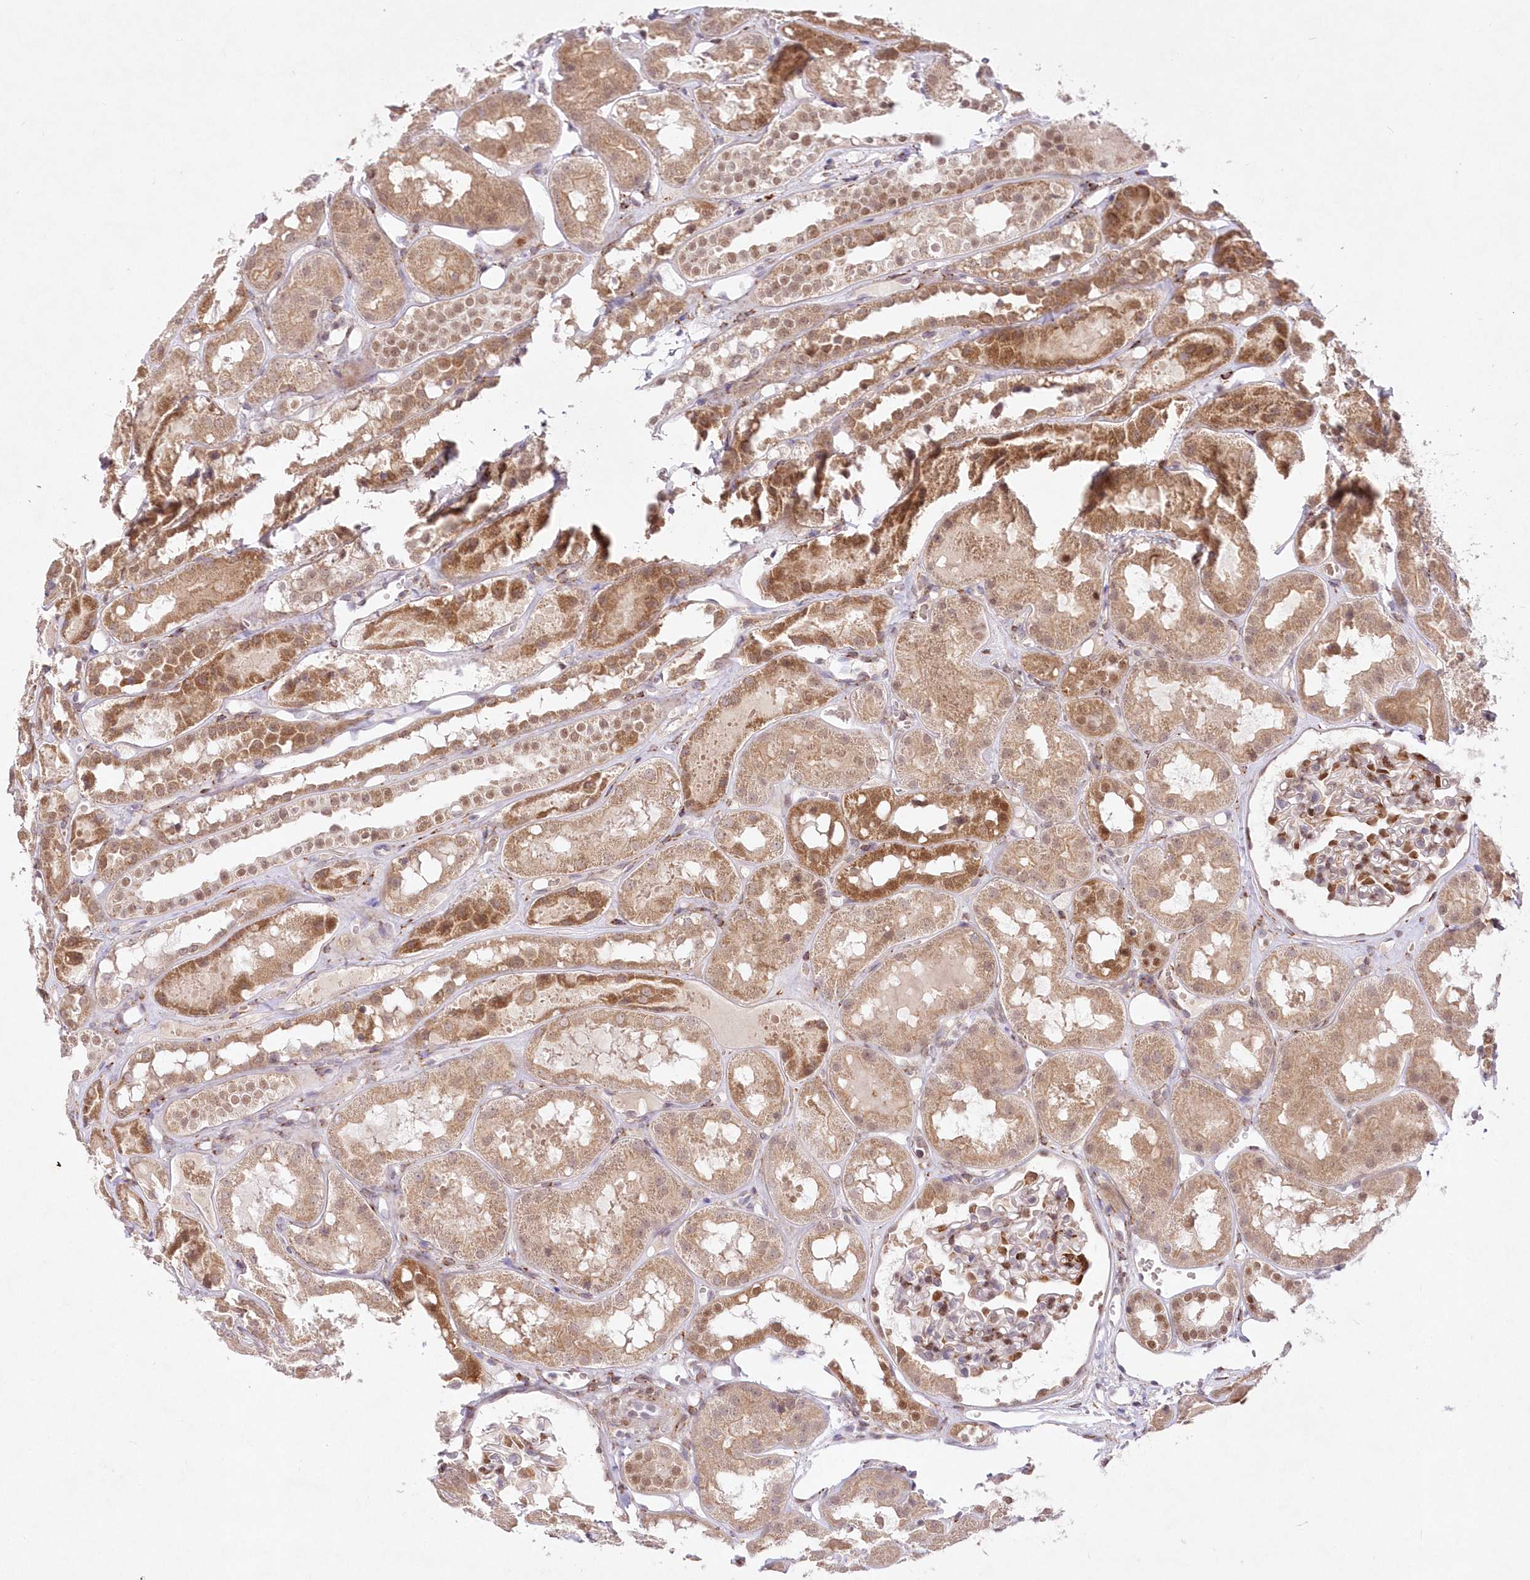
{"staining": {"intensity": "moderate", "quantity": "25%-75%", "location": "nuclear"}, "tissue": "kidney", "cell_type": "Cells in glomeruli", "image_type": "normal", "snomed": [{"axis": "morphology", "description": "Normal tissue, NOS"}, {"axis": "topography", "description": "Kidney"}], "caption": "A histopathology image of human kidney stained for a protein exhibits moderate nuclear brown staining in cells in glomeruli.", "gene": "LDB1", "patient": {"sex": "male", "age": 16}}